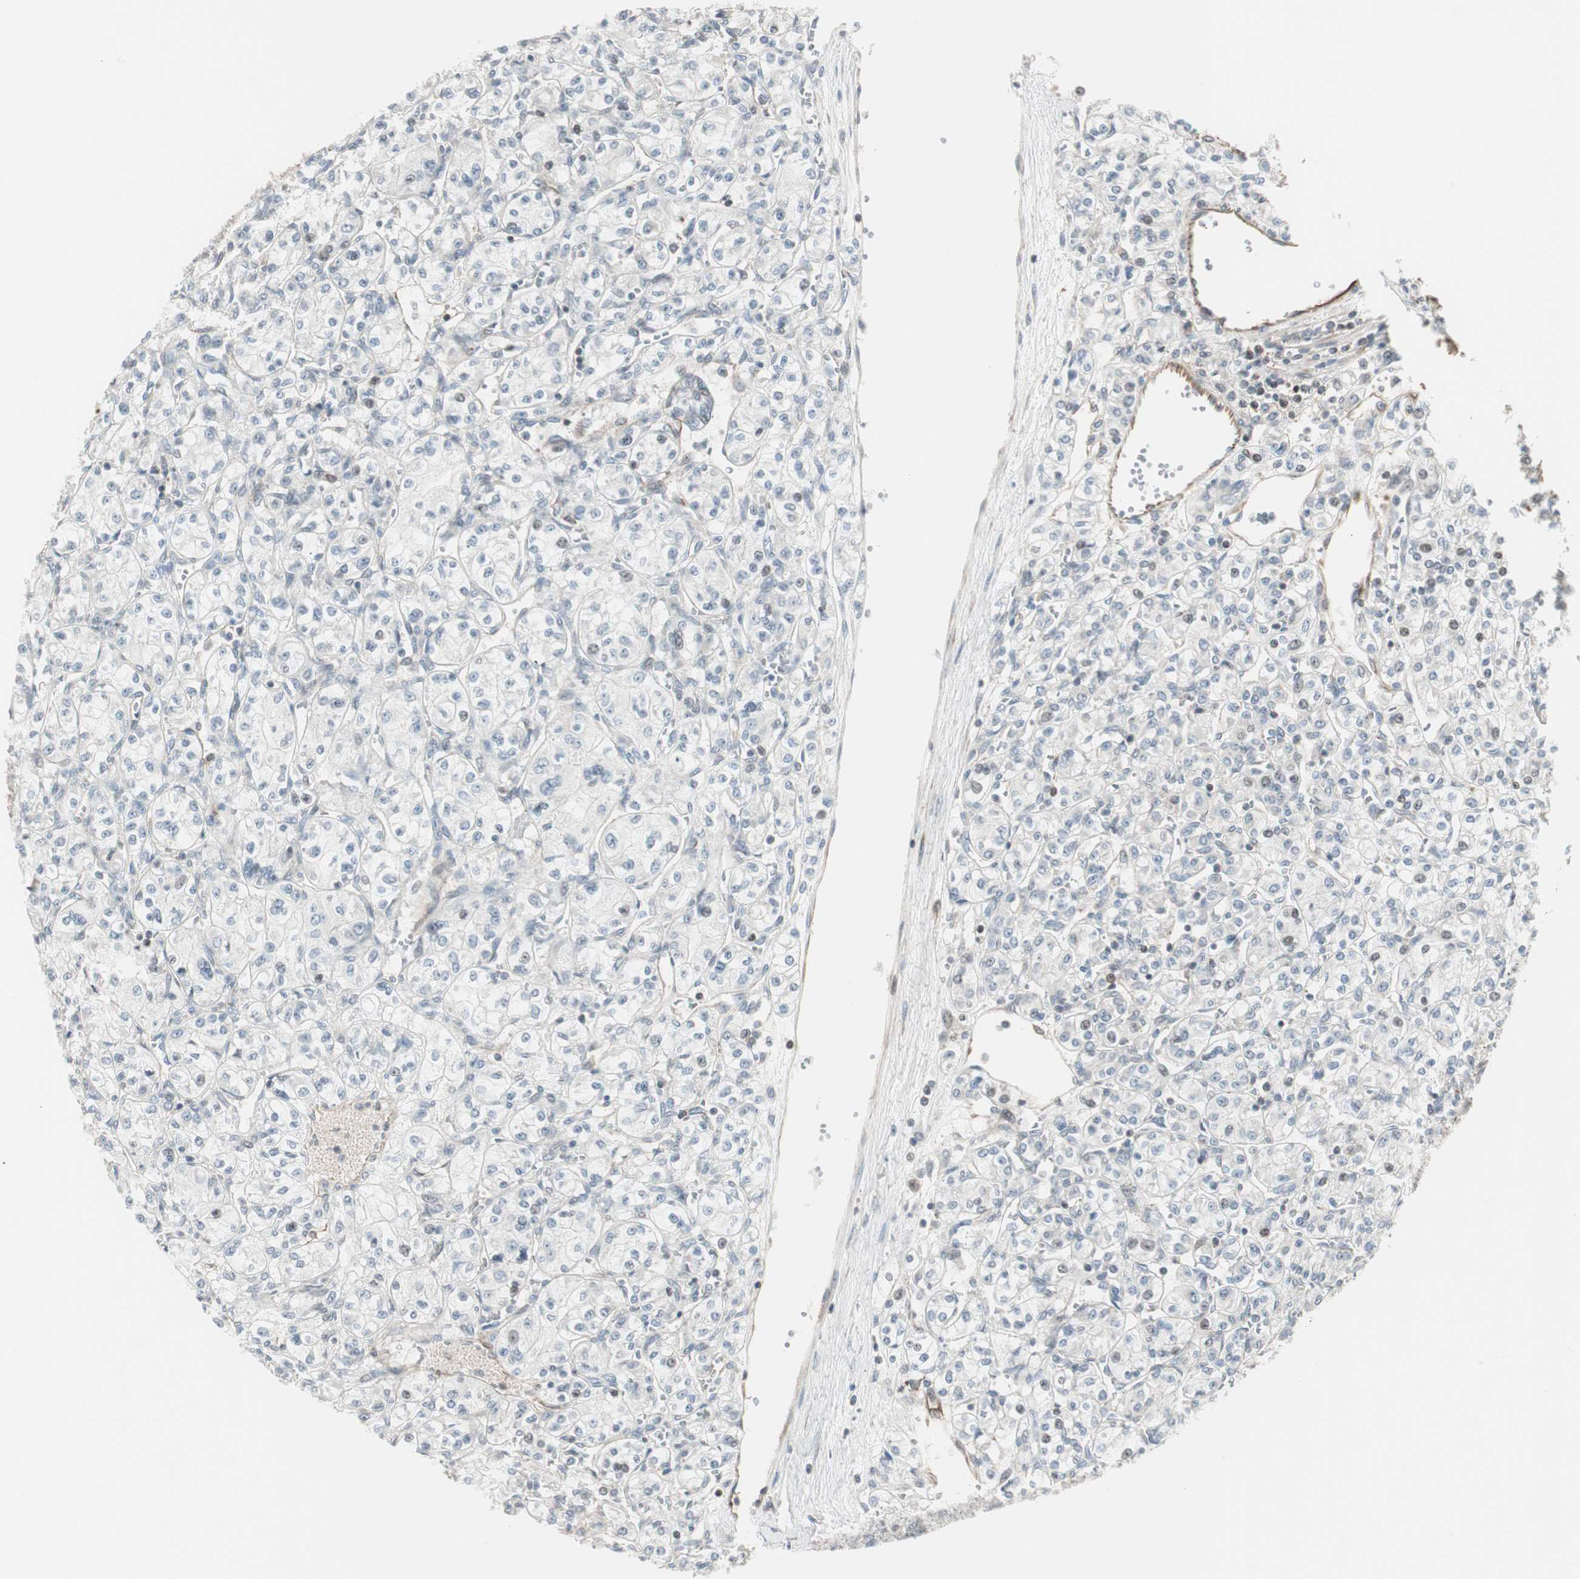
{"staining": {"intensity": "weak", "quantity": "<25%", "location": "nuclear"}, "tissue": "renal cancer", "cell_type": "Tumor cells", "image_type": "cancer", "snomed": [{"axis": "morphology", "description": "Adenocarcinoma, NOS"}, {"axis": "topography", "description": "Kidney"}], "caption": "Renal cancer (adenocarcinoma) was stained to show a protein in brown. There is no significant positivity in tumor cells.", "gene": "MAD2L2", "patient": {"sex": "male", "age": 77}}